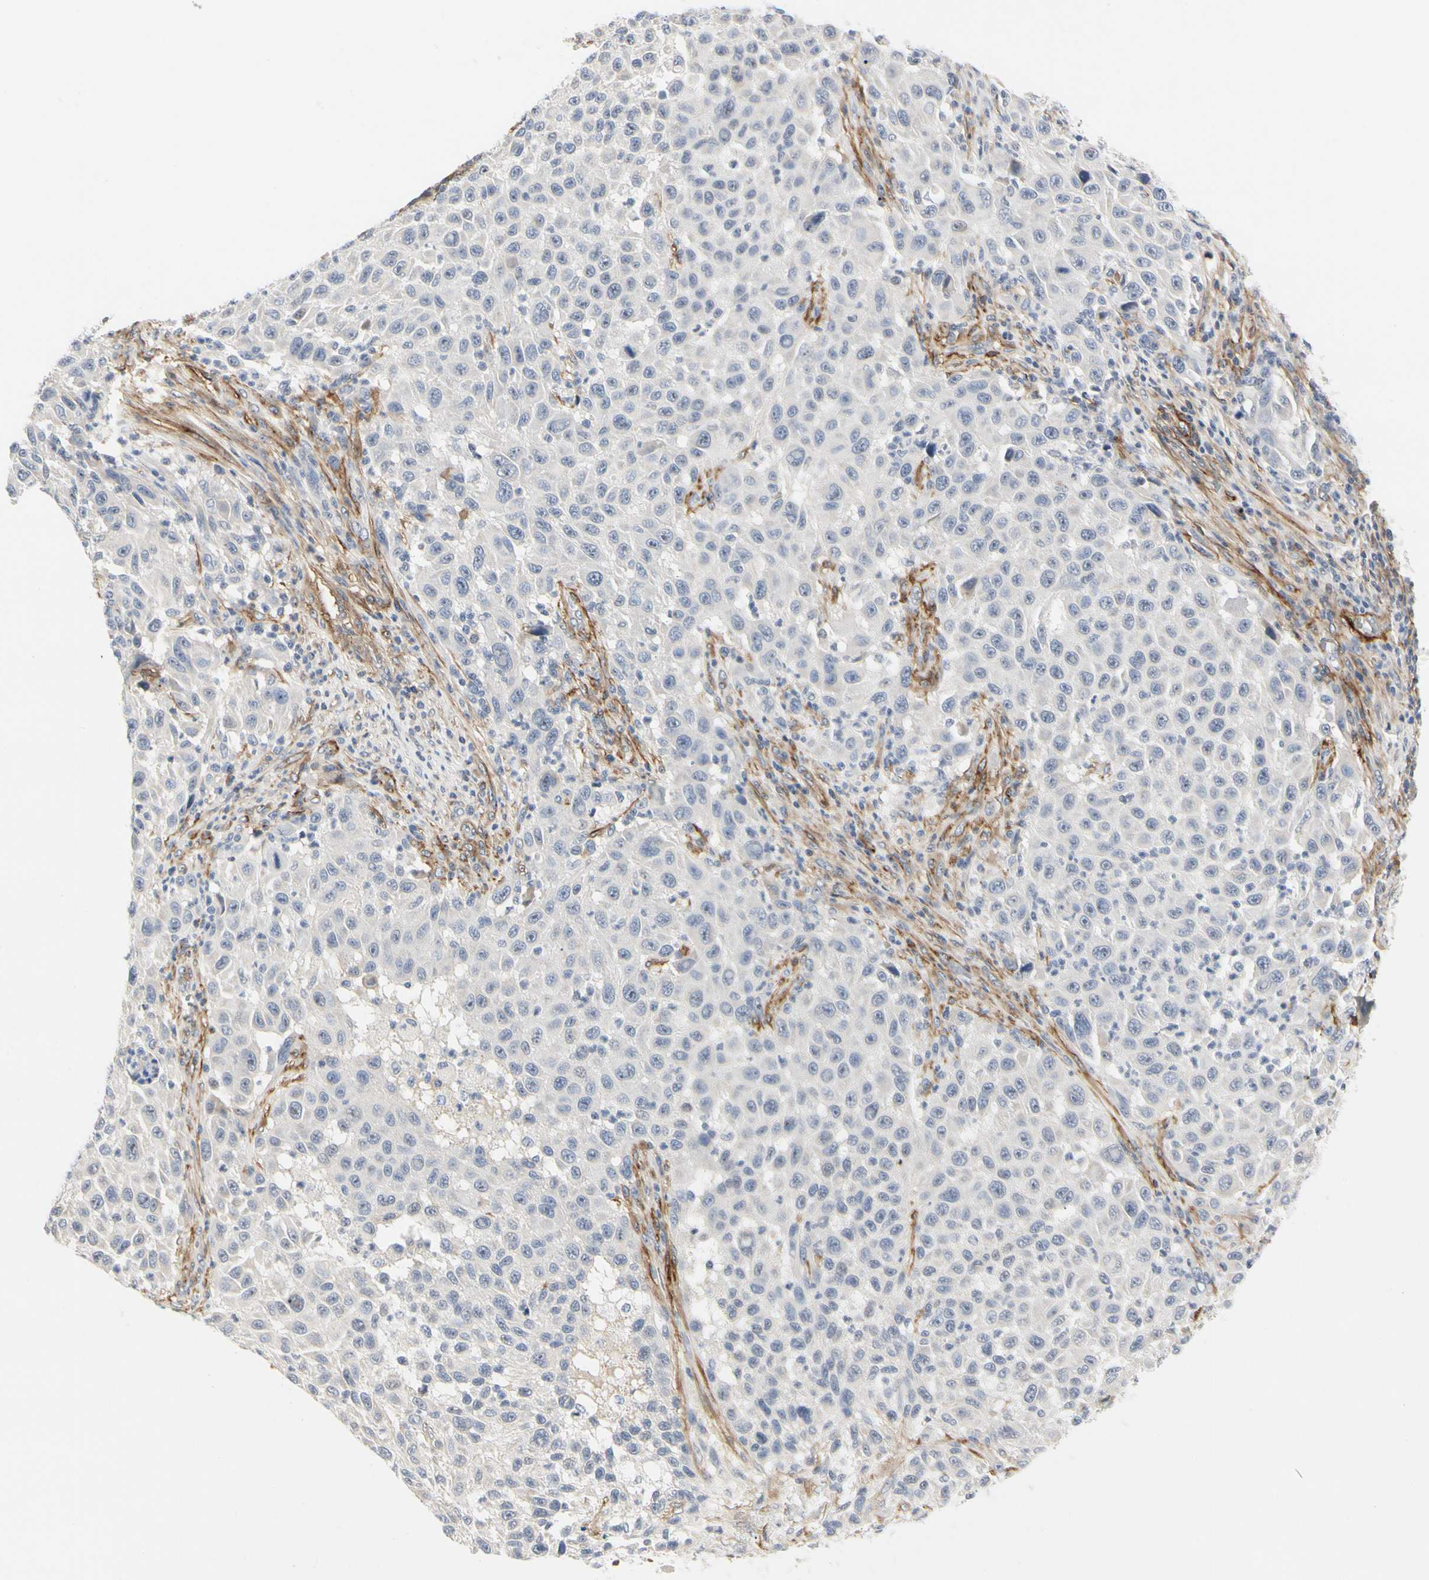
{"staining": {"intensity": "negative", "quantity": "none", "location": "none"}, "tissue": "melanoma", "cell_type": "Tumor cells", "image_type": "cancer", "snomed": [{"axis": "morphology", "description": "Malignant melanoma, Metastatic site"}, {"axis": "topography", "description": "Lymph node"}], "caption": "Immunohistochemistry (IHC) photomicrograph of neoplastic tissue: human melanoma stained with DAB demonstrates no significant protein expression in tumor cells.", "gene": "GGT5", "patient": {"sex": "male", "age": 61}}